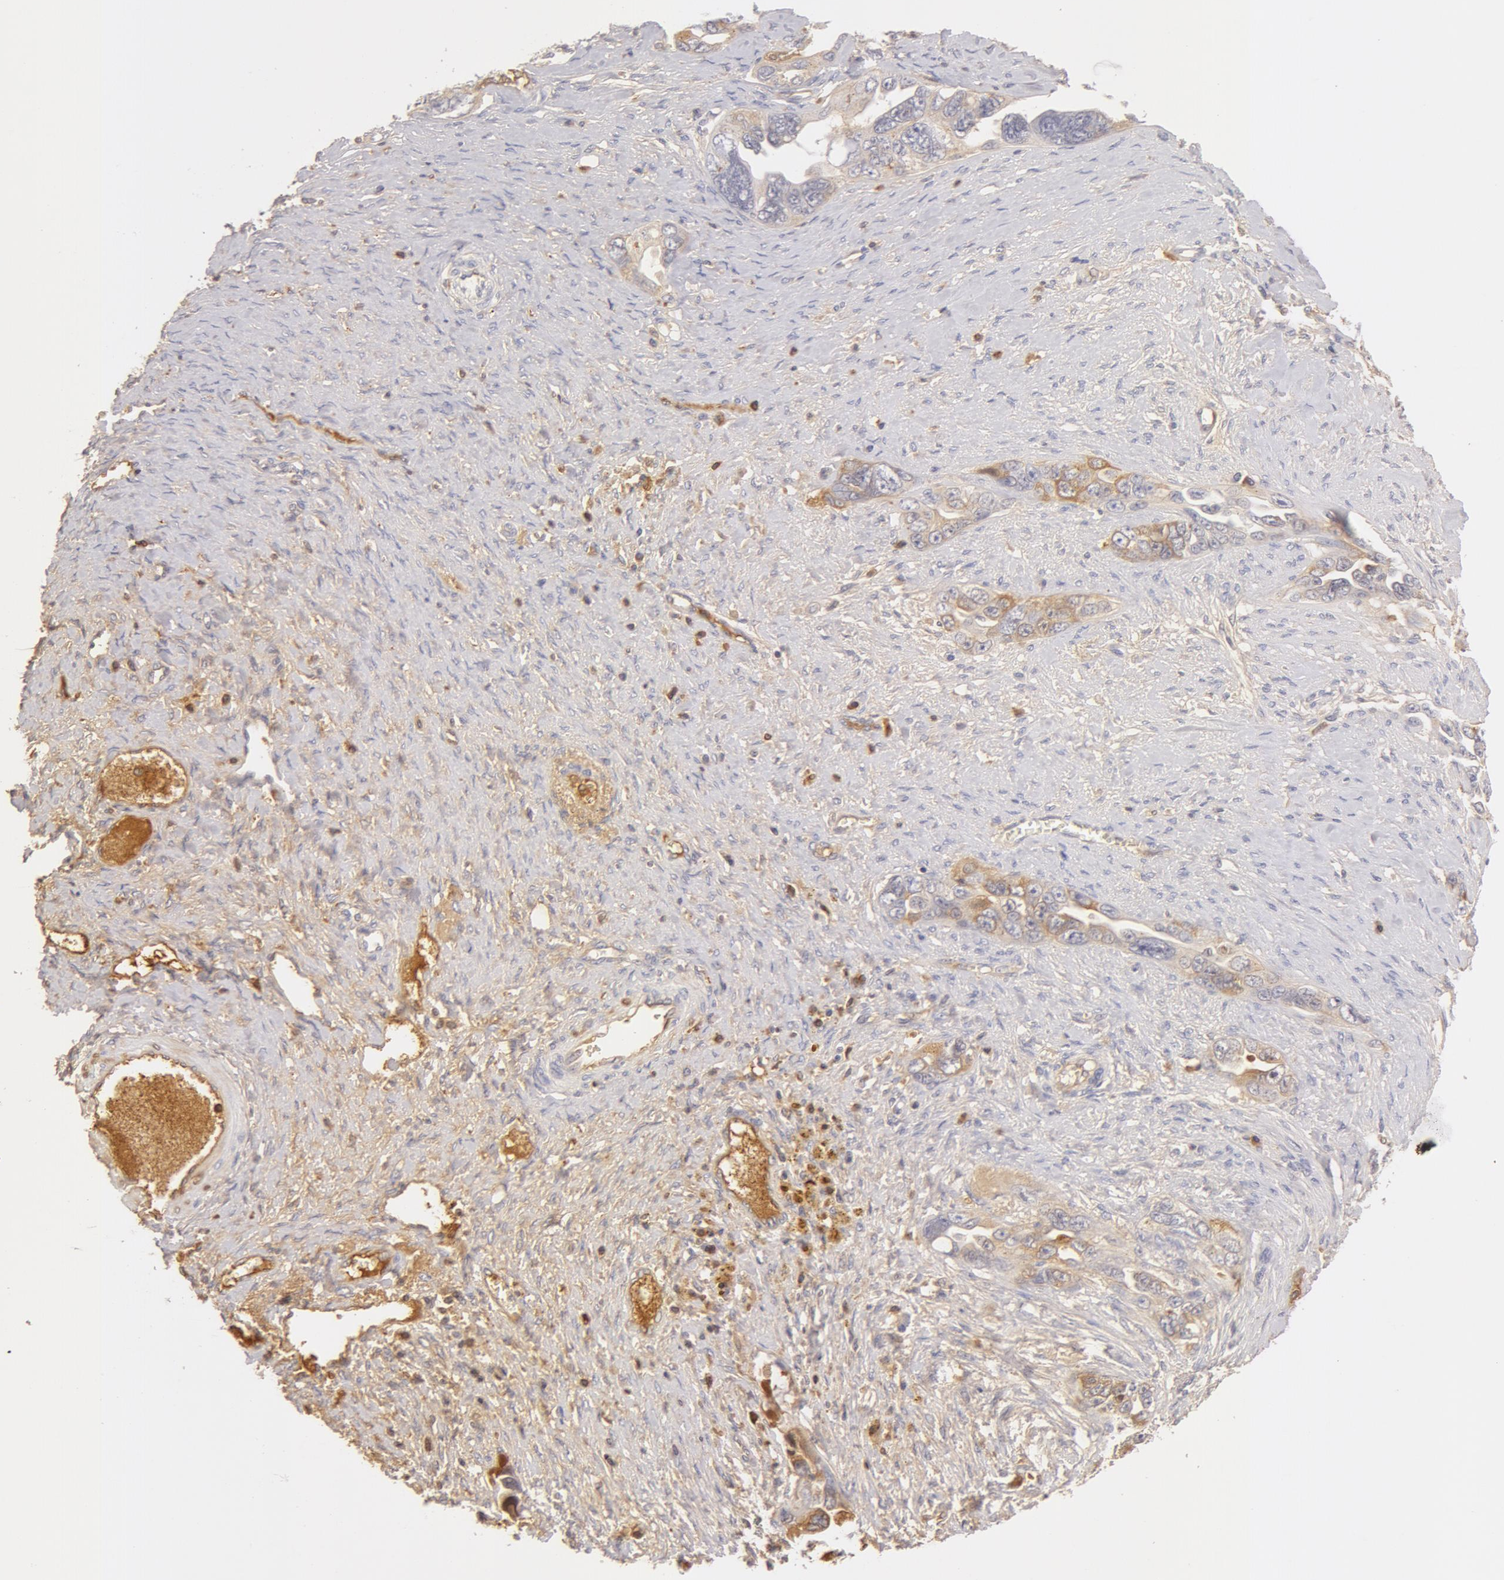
{"staining": {"intensity": "weak", "quantity": "<25%", "location": "cytoplasmic/membranous"}, "tissue": "ovarian cancer", "cell_type": "Tumor cells", "image_type": "cancer", "snomed": [{"axis": "morphology", "description": "Cystadenocarcinoma, serous, NOS"}, {"axis": "topography", "description": "Ovary"}], "caption": "An image of human ovarian serous cystadenocarcinoma is negative for staining in tumor cells. (DAB immunohistochemistry (IHC) visualized using brightfield microscopy, high magnification).", "gene": "GC", "patient": {"sex": "female", "age": 63}}